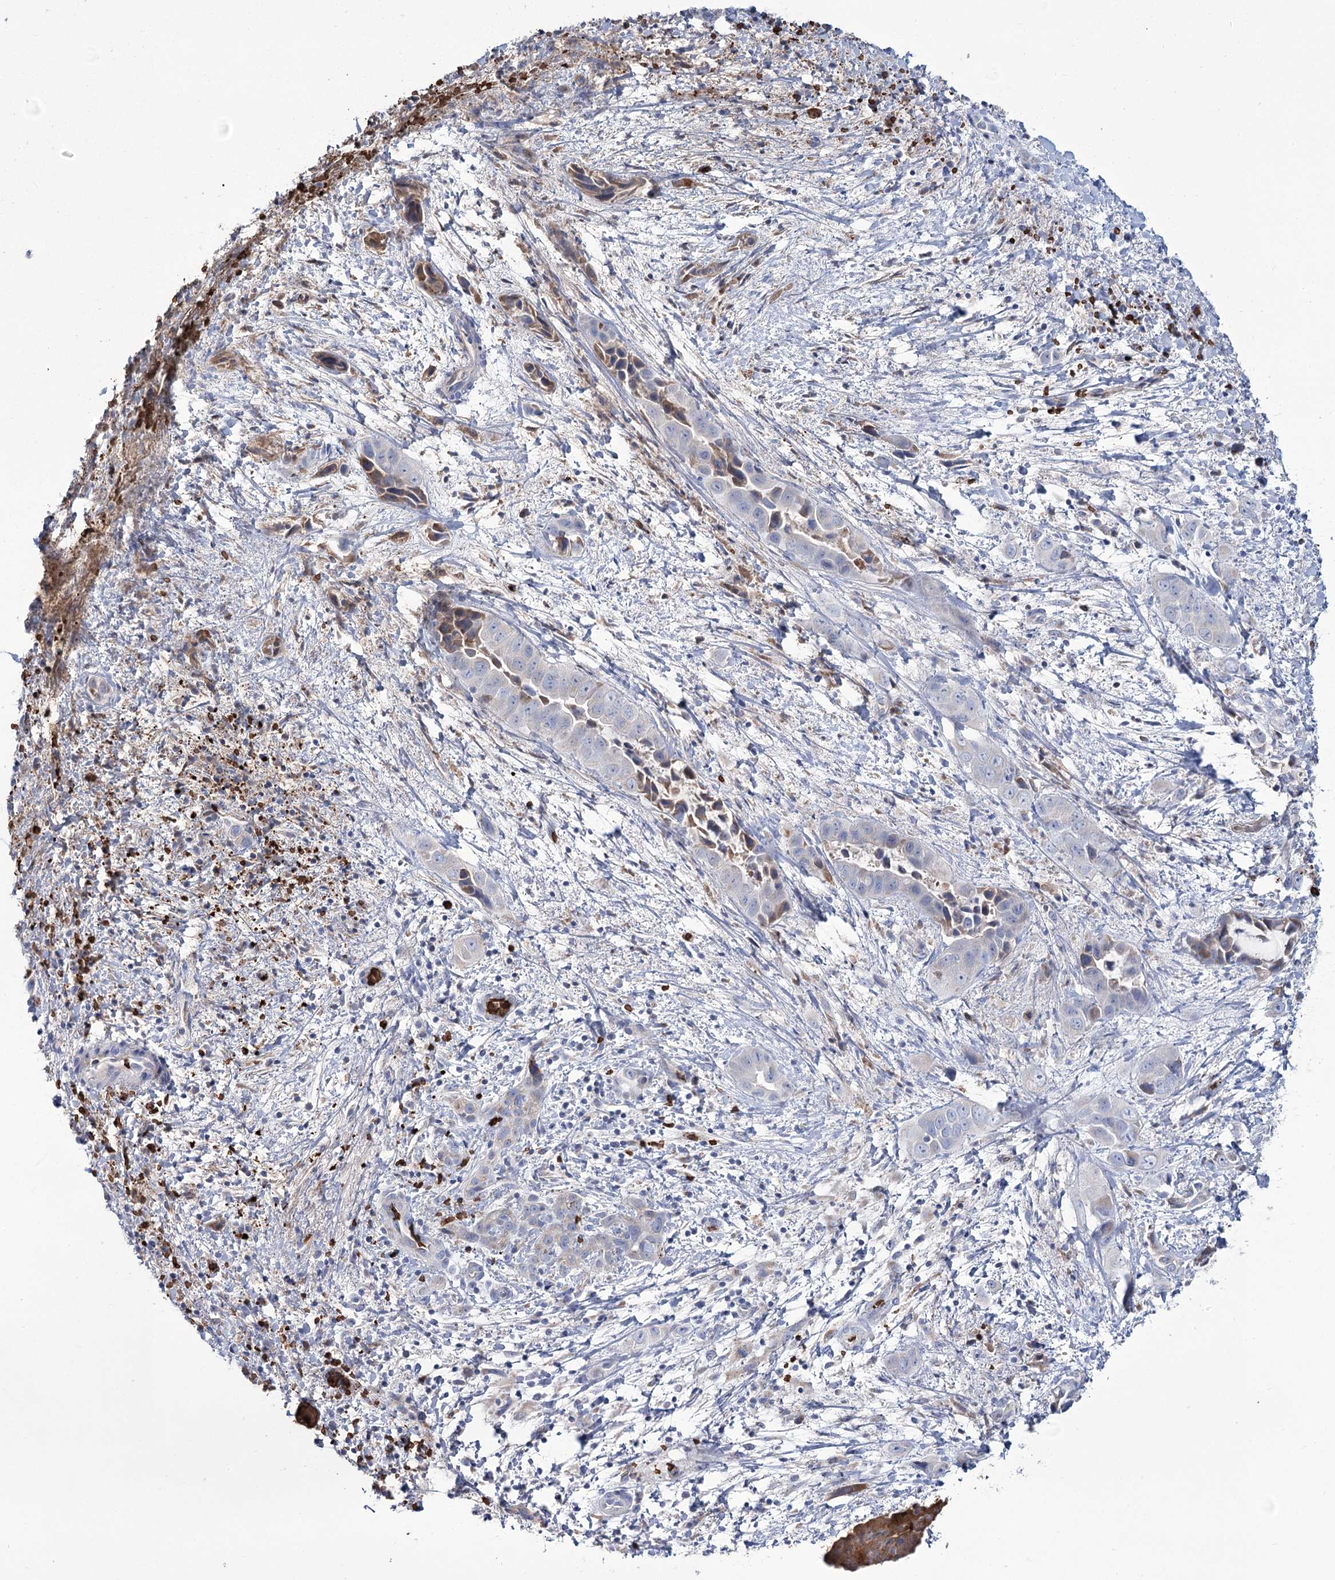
{"staining": {"intensity": "negative", "quantity": "none", "location": "none"}, "tissue": "liver cancer", "cell_type": "Tumor cells", "image_type": "cancer", "snomed": [{"axis": "morphology", "description": "Cholangiocarcinoma"}, {"axis": "topography", "description": "Liver"}], "caption": "Tumor cells show no significant staining in liver cancer (cholangiocarcinoma).", "gene": "GBF1", "patient": {"sex": "female", "age": 52}}